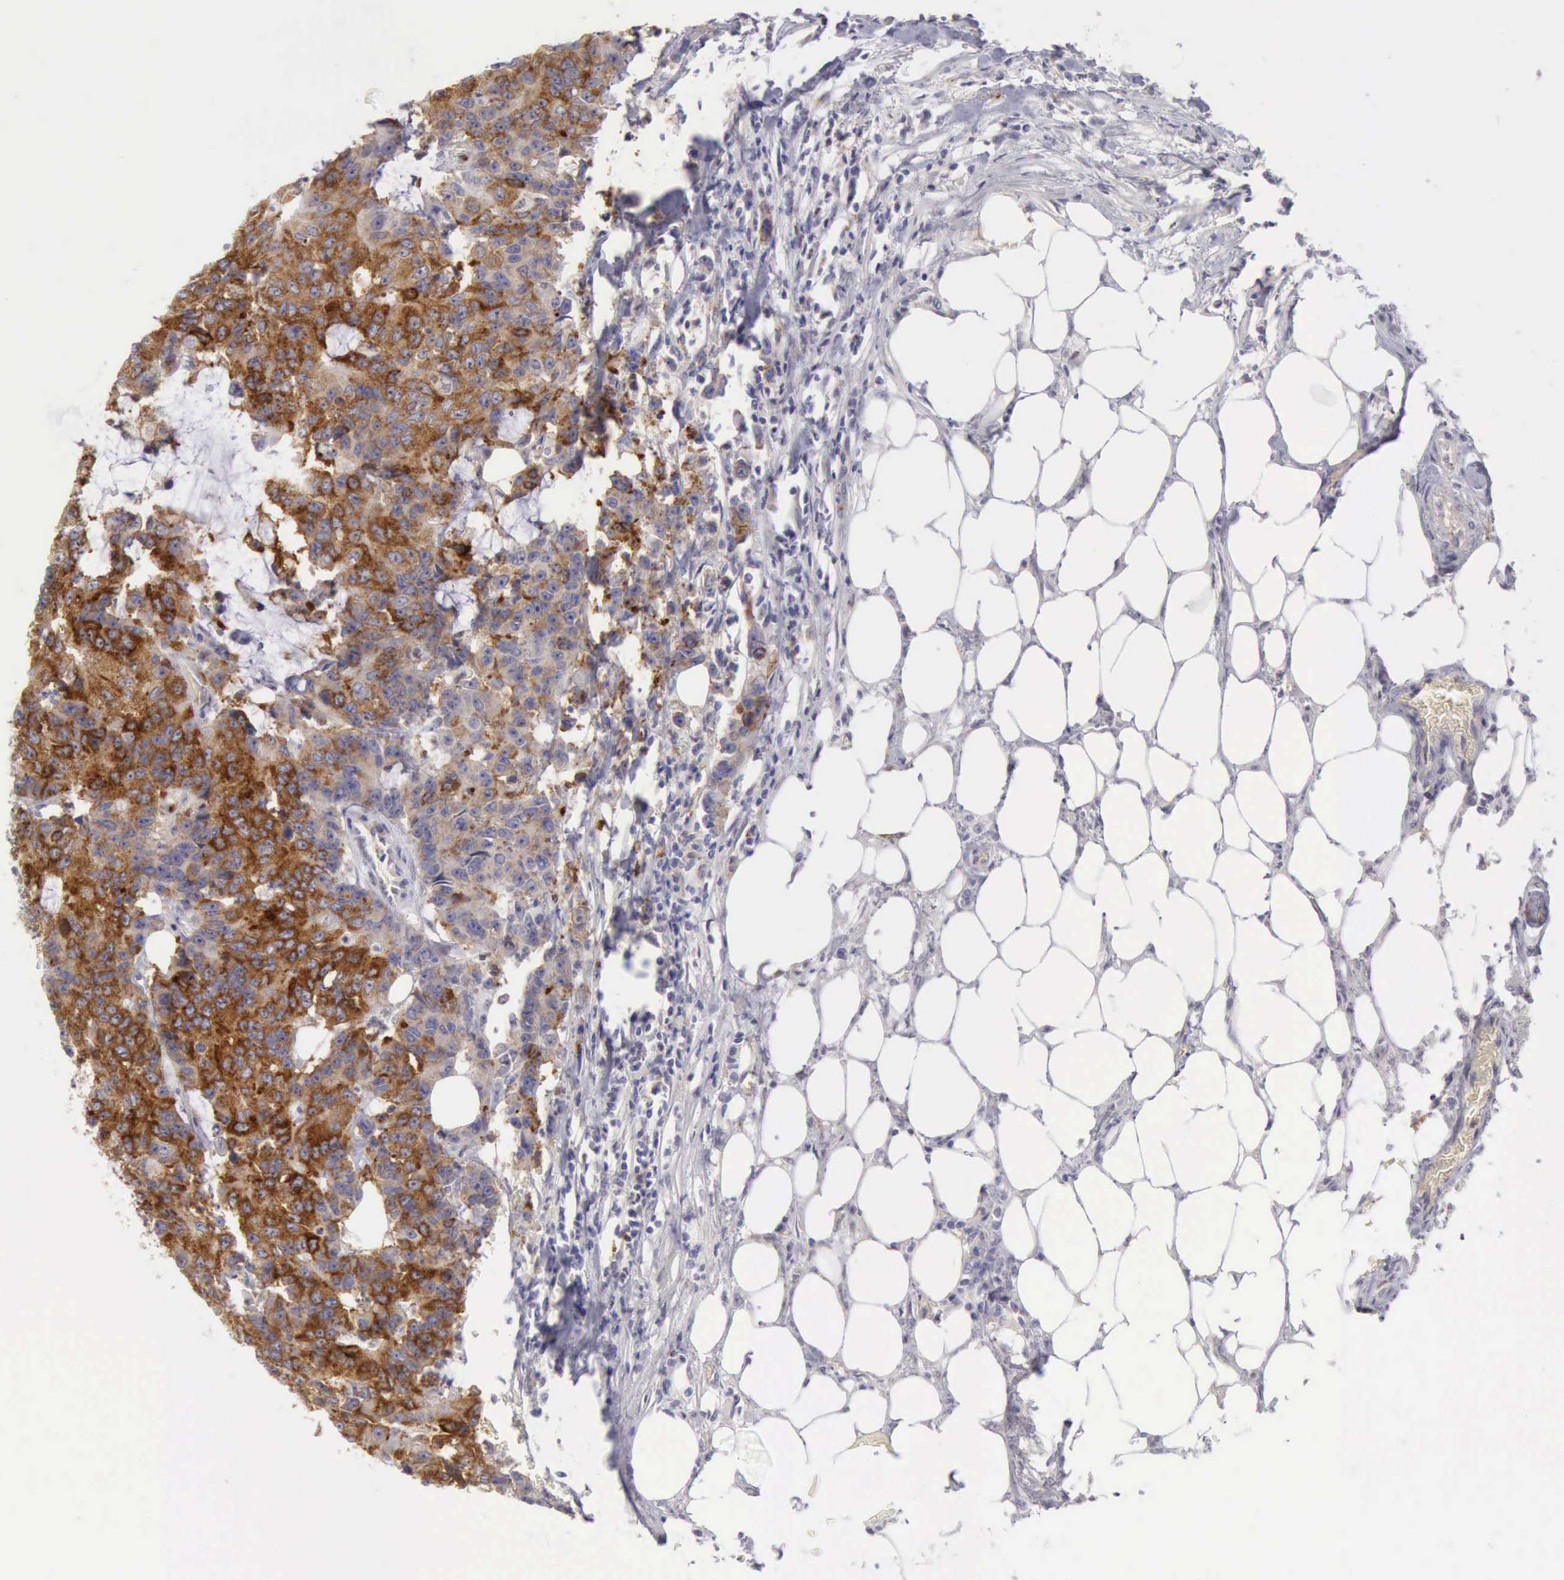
{"staining": {"intensity": "moderate", "quantity": ">75%", "location": "cytoplasmic/membranous"}, "tissue": "colorectal cancer", "cell_type": "Tumor cells", "image_type": "cancer", "snomed": [{"axis": "morphology", "description": "Adenocarcinoma, NOS"}, {"axis": "topography", "description": "Colon"}], "caption": "Immunohistochemical staining of colorectal adenocarcinoma shows medium levels of moderate cytoplasmic/membranous protein positivity in about >75% of tumor cells.", "gene": "TFRC", "patient": {"sex": "female", "age": 86}}